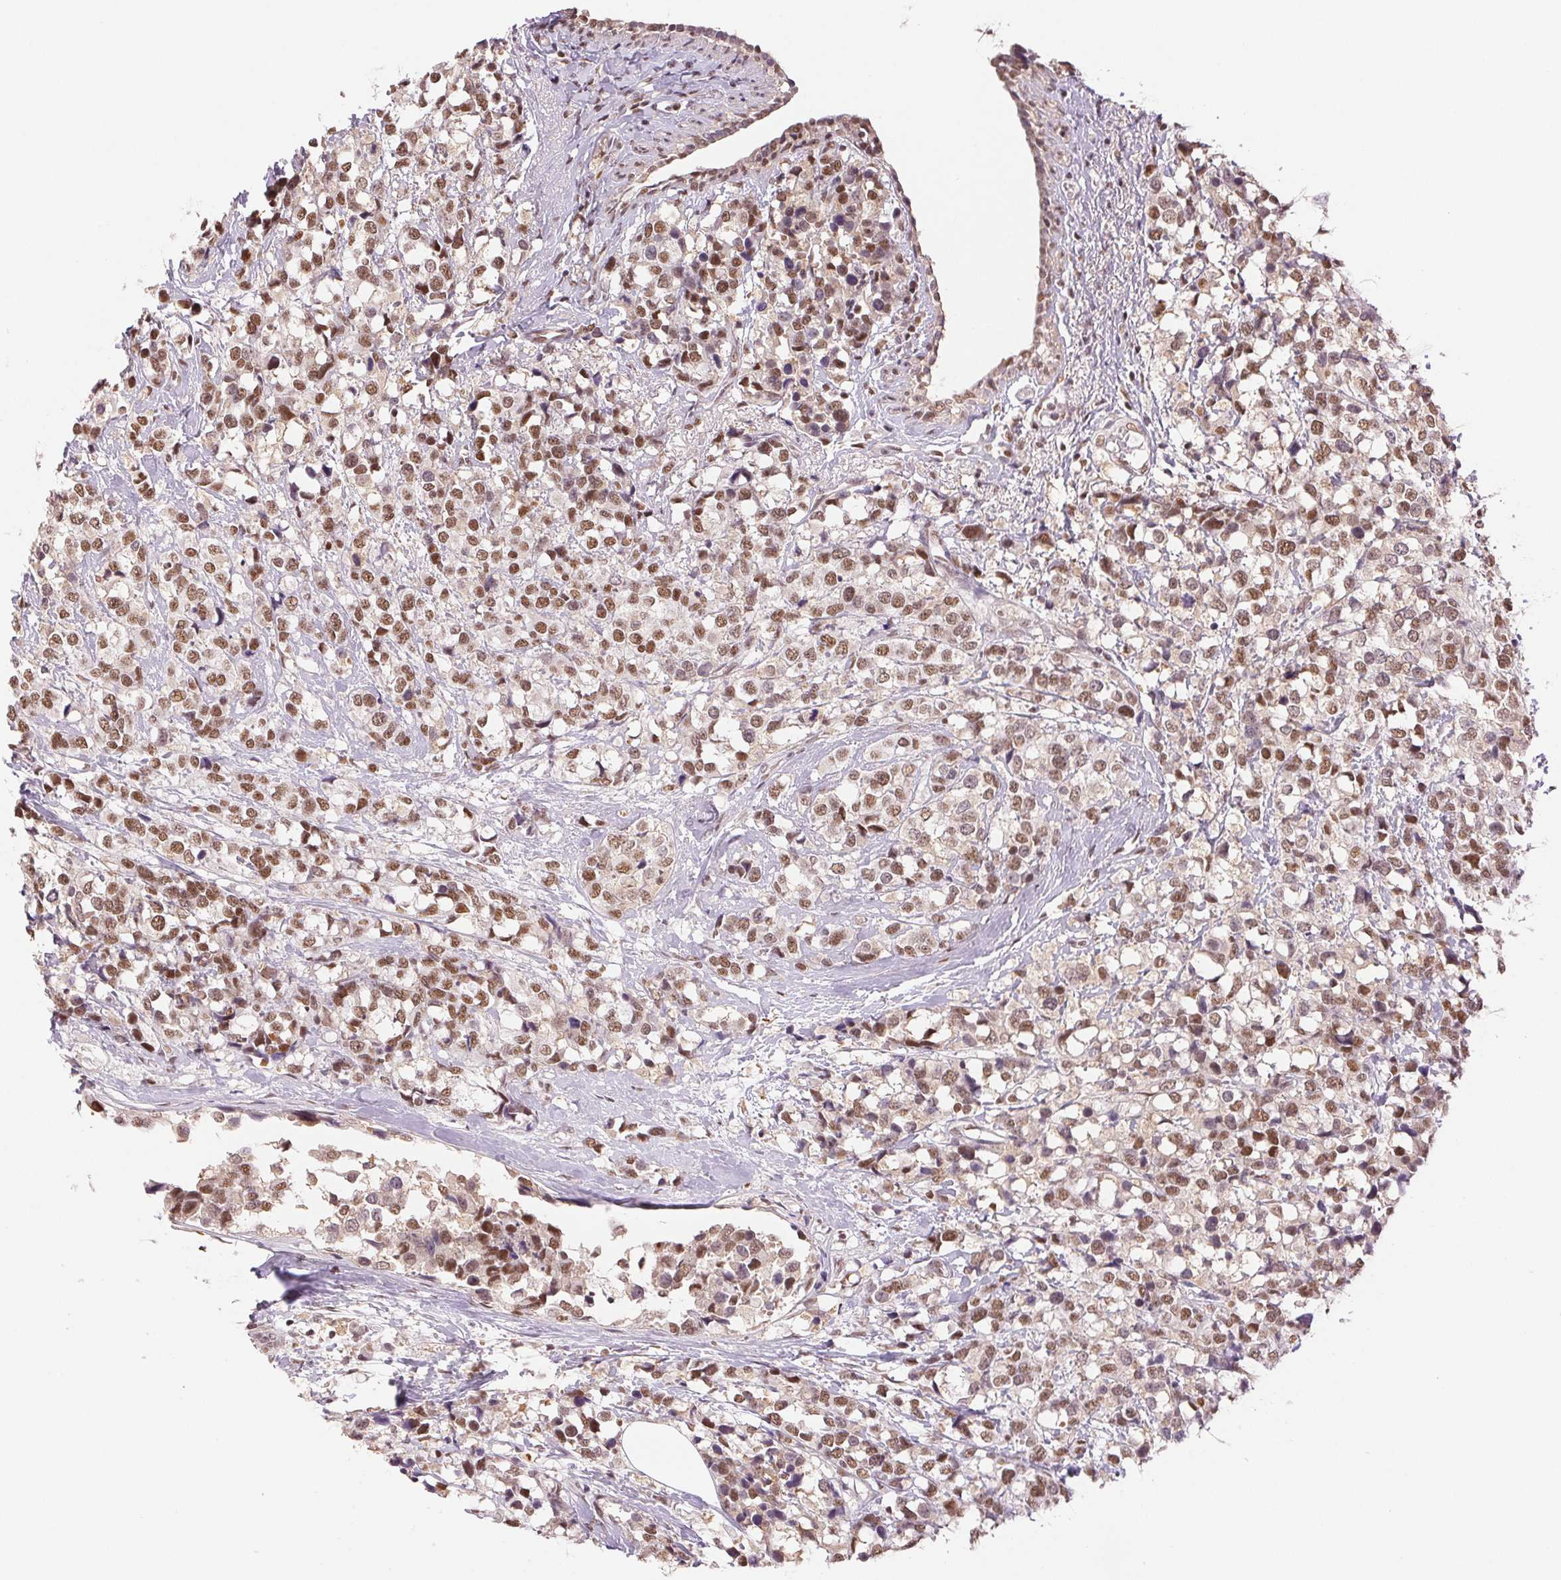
{"staining": {"intensity": "moderate", "quantity": ">75%", "location": "nuclear"}, "tissue": "breast cancer", "cell_type": "Tumor cells", "image_type": "cancer", "snomed": [{"axis": "morphology", "description": "Lobular carcinoma"}, {"axis": "topography", "description": "Breast"}], "caption": "About >75% of tumor cells in human lobular carcinoma (breast) show moderate nuclear protein staining as visualized by brown immunohistochemical staining.", "gene": "RPRD1B", "patient": {"sex": "female", "age": 59}}